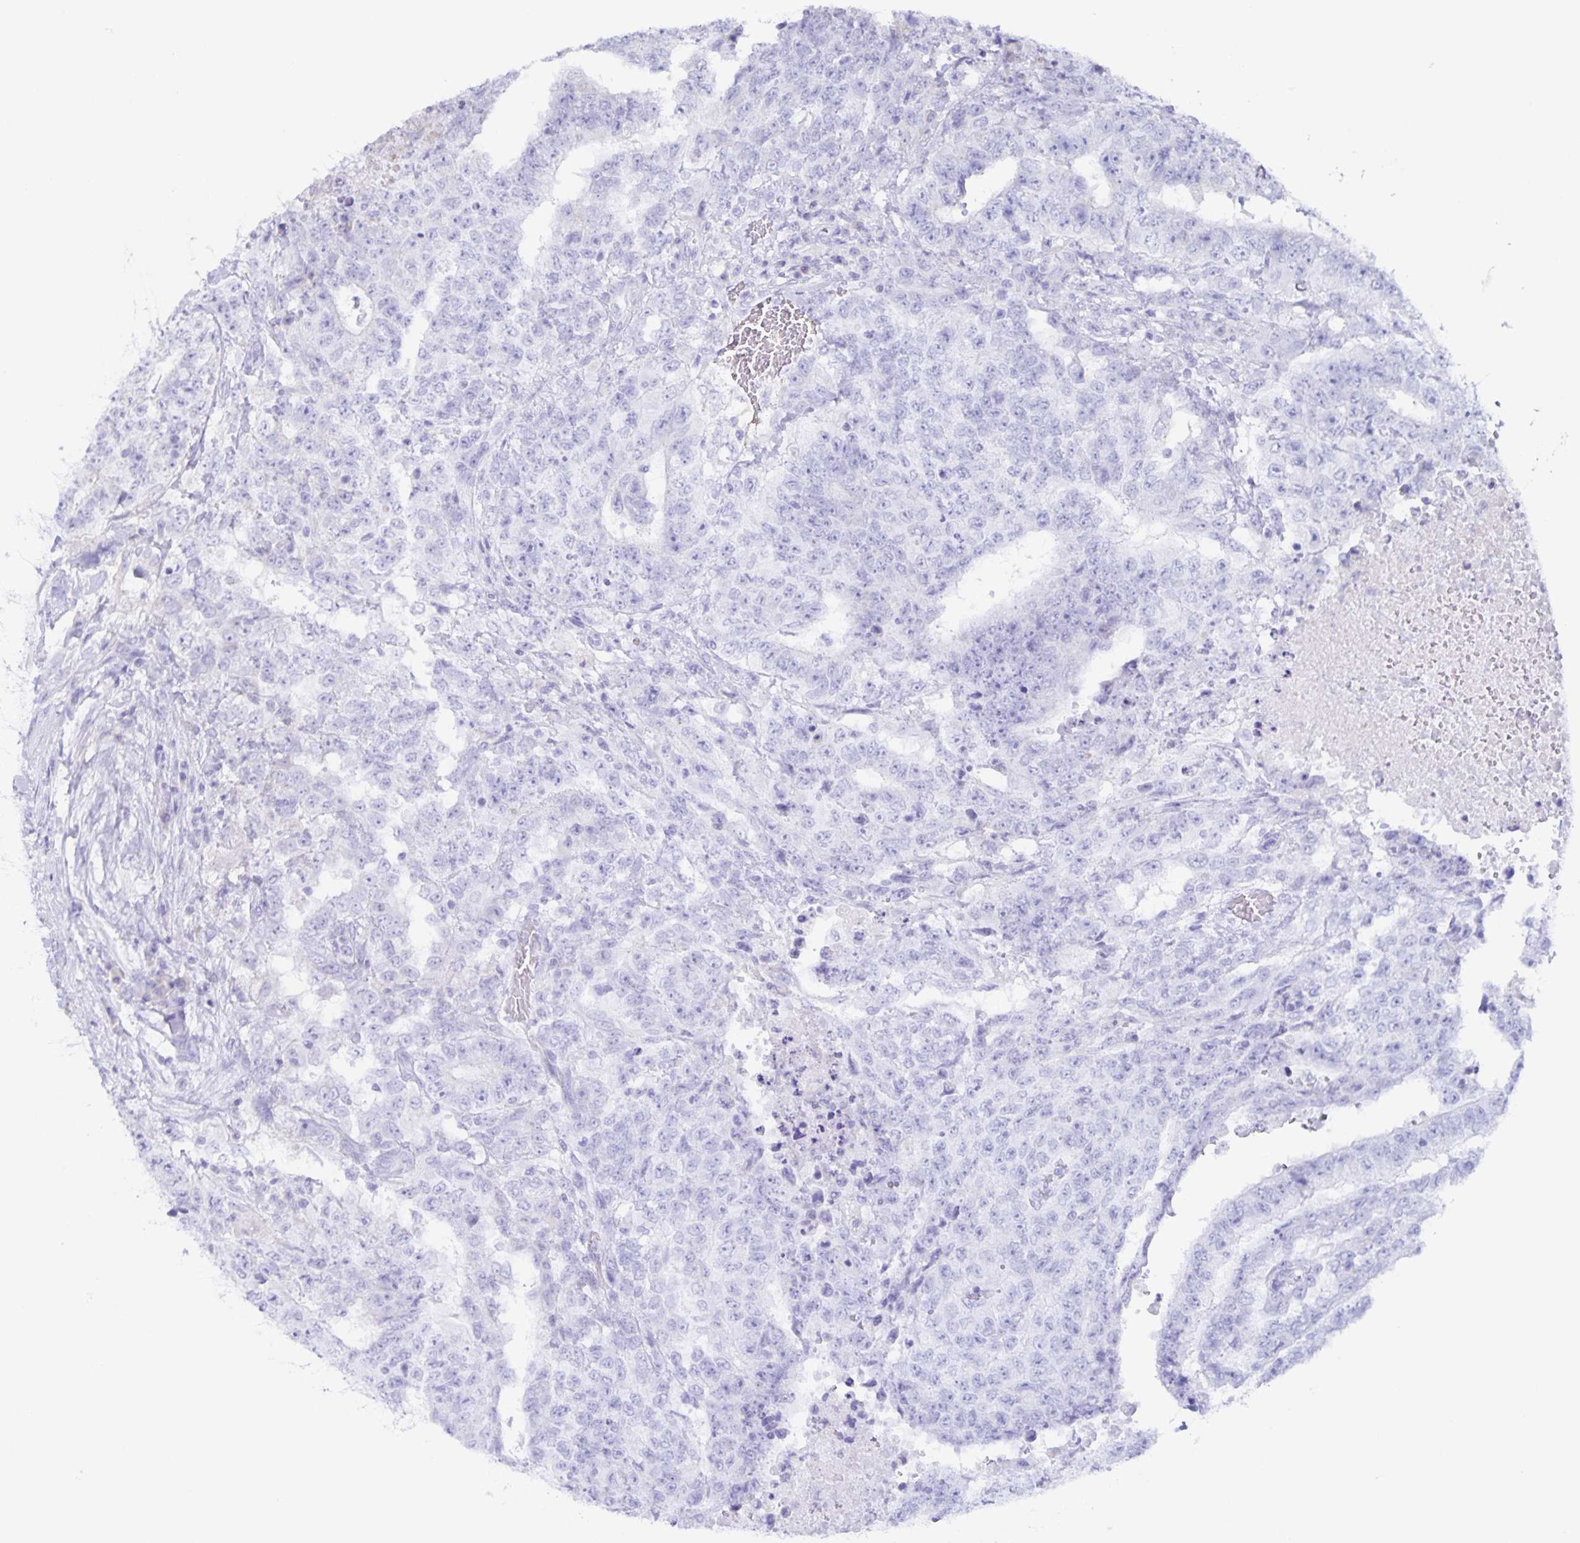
{"staining": {"intensity": "negative", "quantity": "none", "location": "none"}, "tissue": "testis cancer", "cell_type": "Tumor cells", "image_type": "cancer", "snomed": [{"axis": "morphology", "description": "Carcinoma, Embryonal, NOS"}, {"axis": "topography", "description": "Testis"}], "caption": "This is an immunohistochemistry (IHC) micrograph of testis cancer (embryonal carcinoma). There is no positivity in tumor cells.", "gene": "RPL36A", "patient": {"sex": "male", "age": 24}}